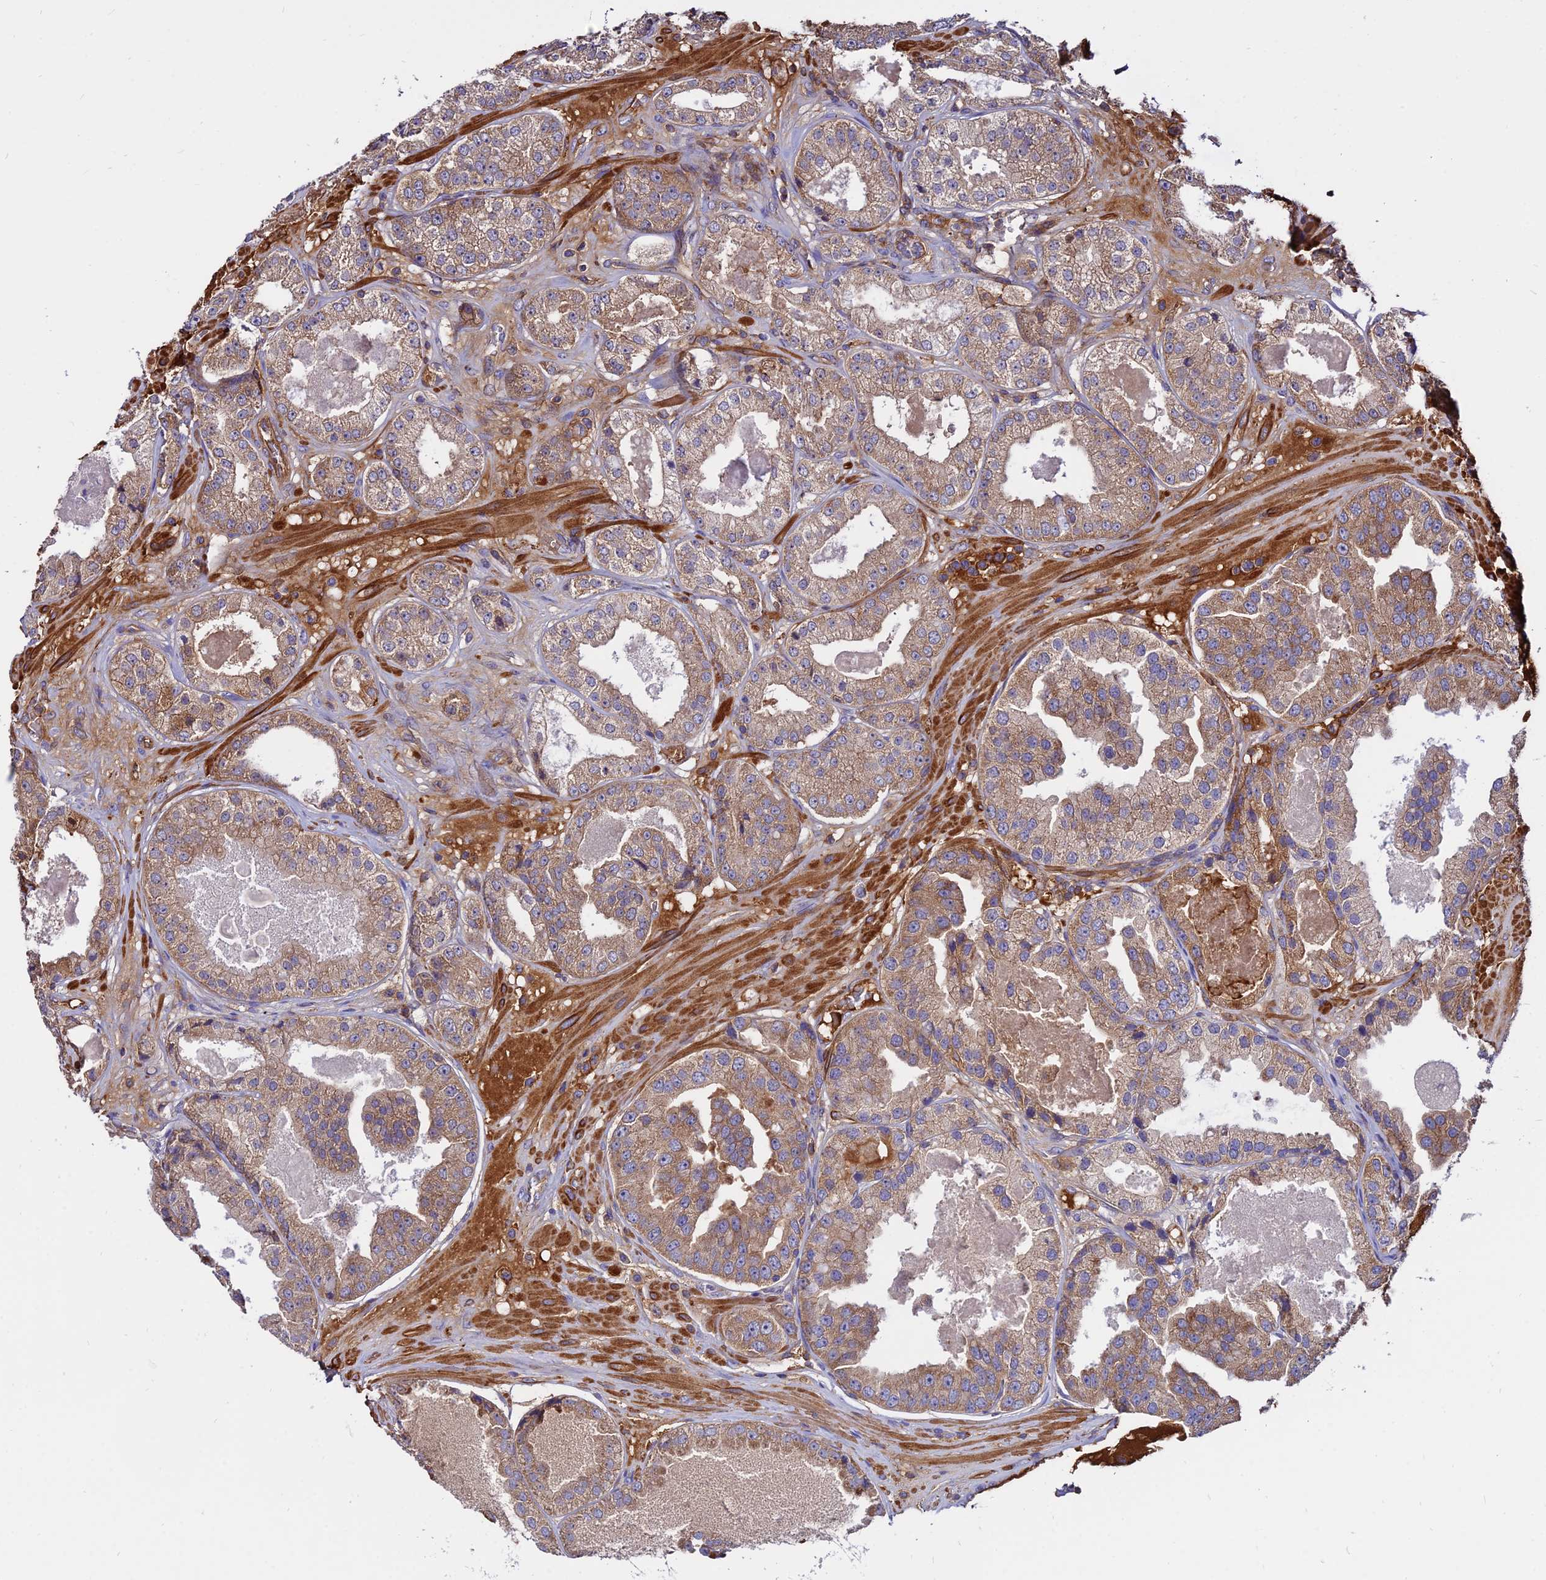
{"staining": {"intensity": "weak", "quantity": ">75%", "location": "cytoplasmic/membranous"}, "tissue": "prostate cancer", "cell_type": "Tumor cells", "image_type": "cancer", "snomed": [{"axis": "morphology", "description": "Adenocarcinoma, High grade"}, {"axis": "topography", "description": "Prostate"}], "caption": "Prostate cancer (adenocarcinoma (high-grade)) tissue shows weak cytoplasmic/membranous positivity in about >75% of tumor cells The protein of interest is stained brown, and the nuclei are stained in blue (DAB IHC with brightfield microscopy, high magnification).", "gene": "PYM1", "patient": {"sex": "male", "age": 63}}